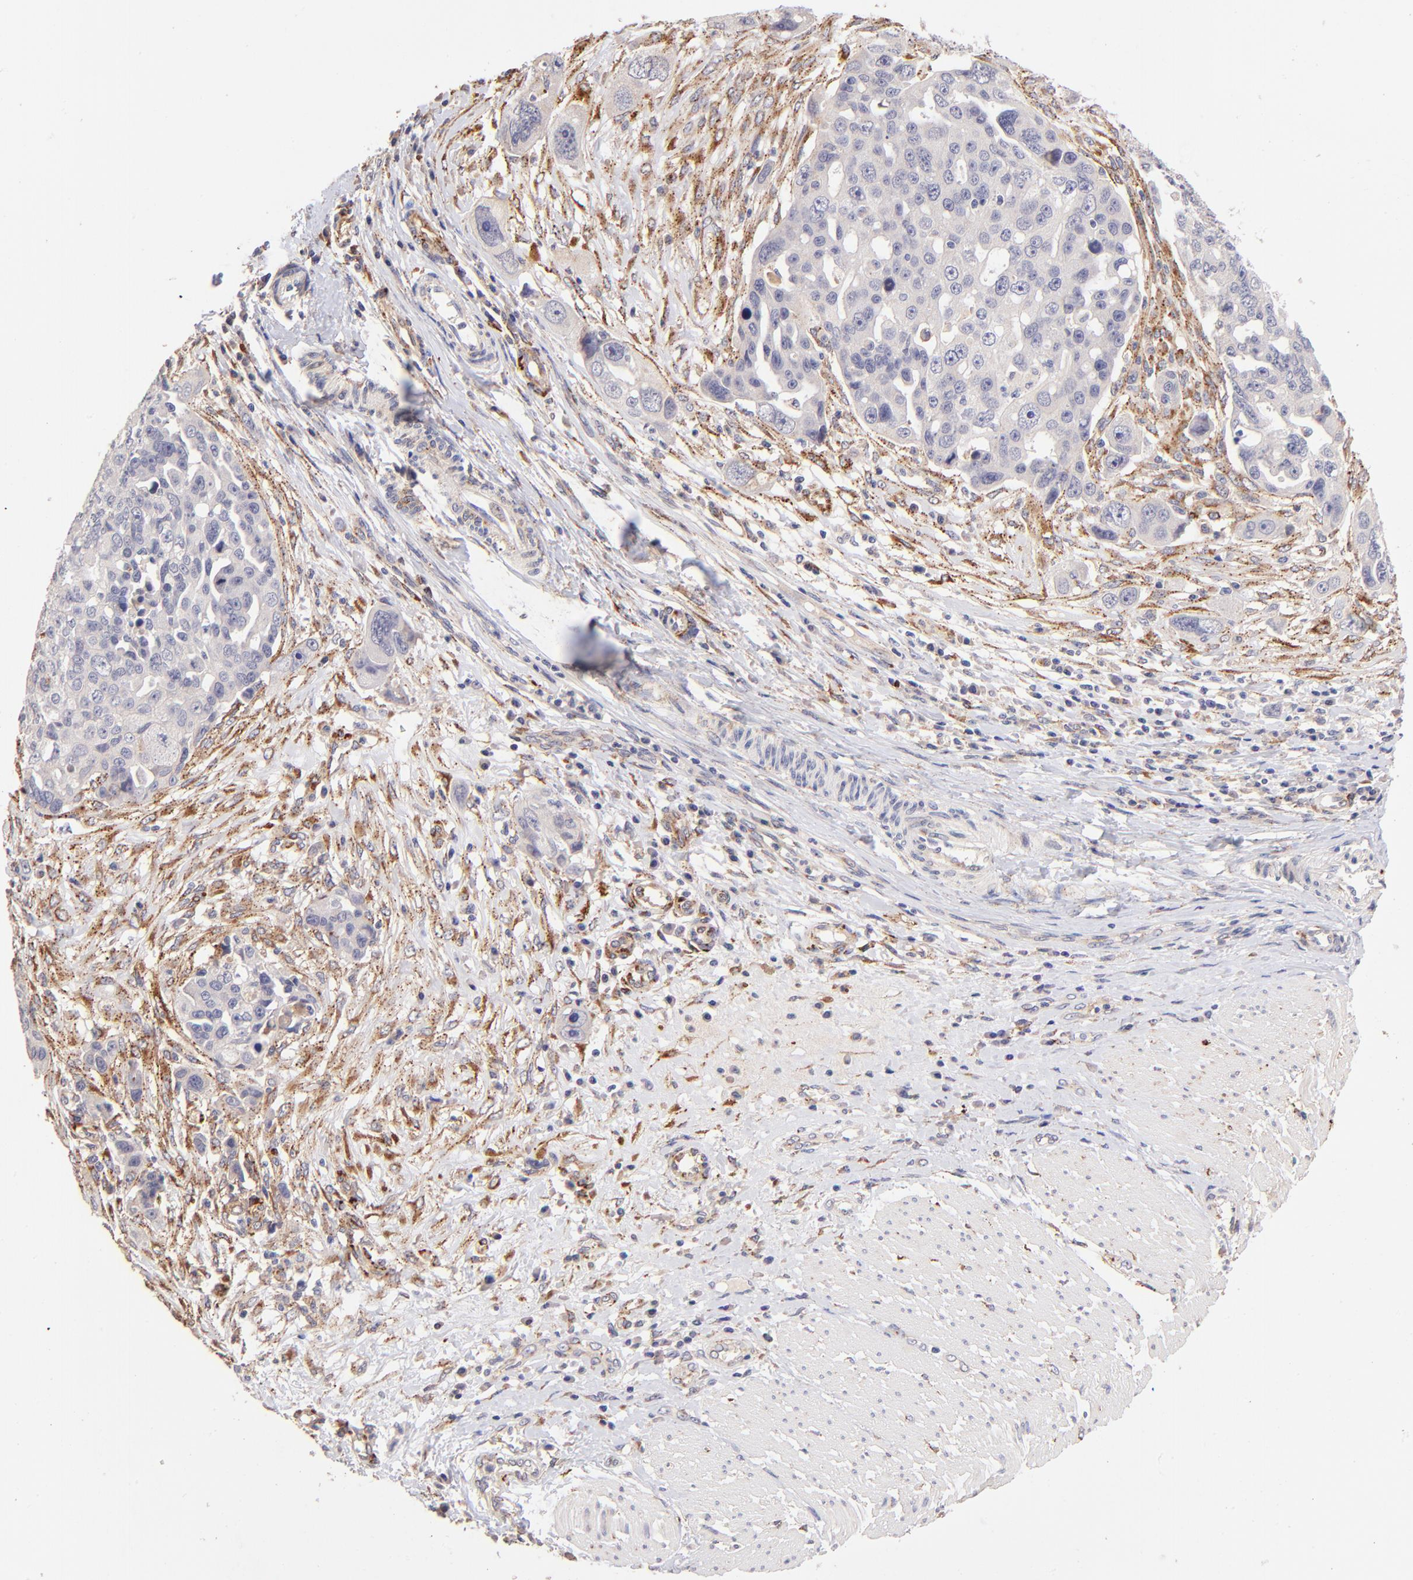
{"staining": {"intensity": "negative", "quantity": "none", "location": "none"}, "tissue": "ovarian cancer", "cell_type": "Tumor cells", "image_type": "cancer", "snomed": [{"axis": "morphology", "description": "Carcinoma, endometroid"}, {"axis": "topography", "description": "Ovary"}], "caption": "This is a histopathology image of IHC staining of ovarian endometroid carcinoma, which shows no expression in tumor cells. Nuclei are stained in blue.", "gene": "SPARC", "patient": {"sex": "female", "age": 75}}